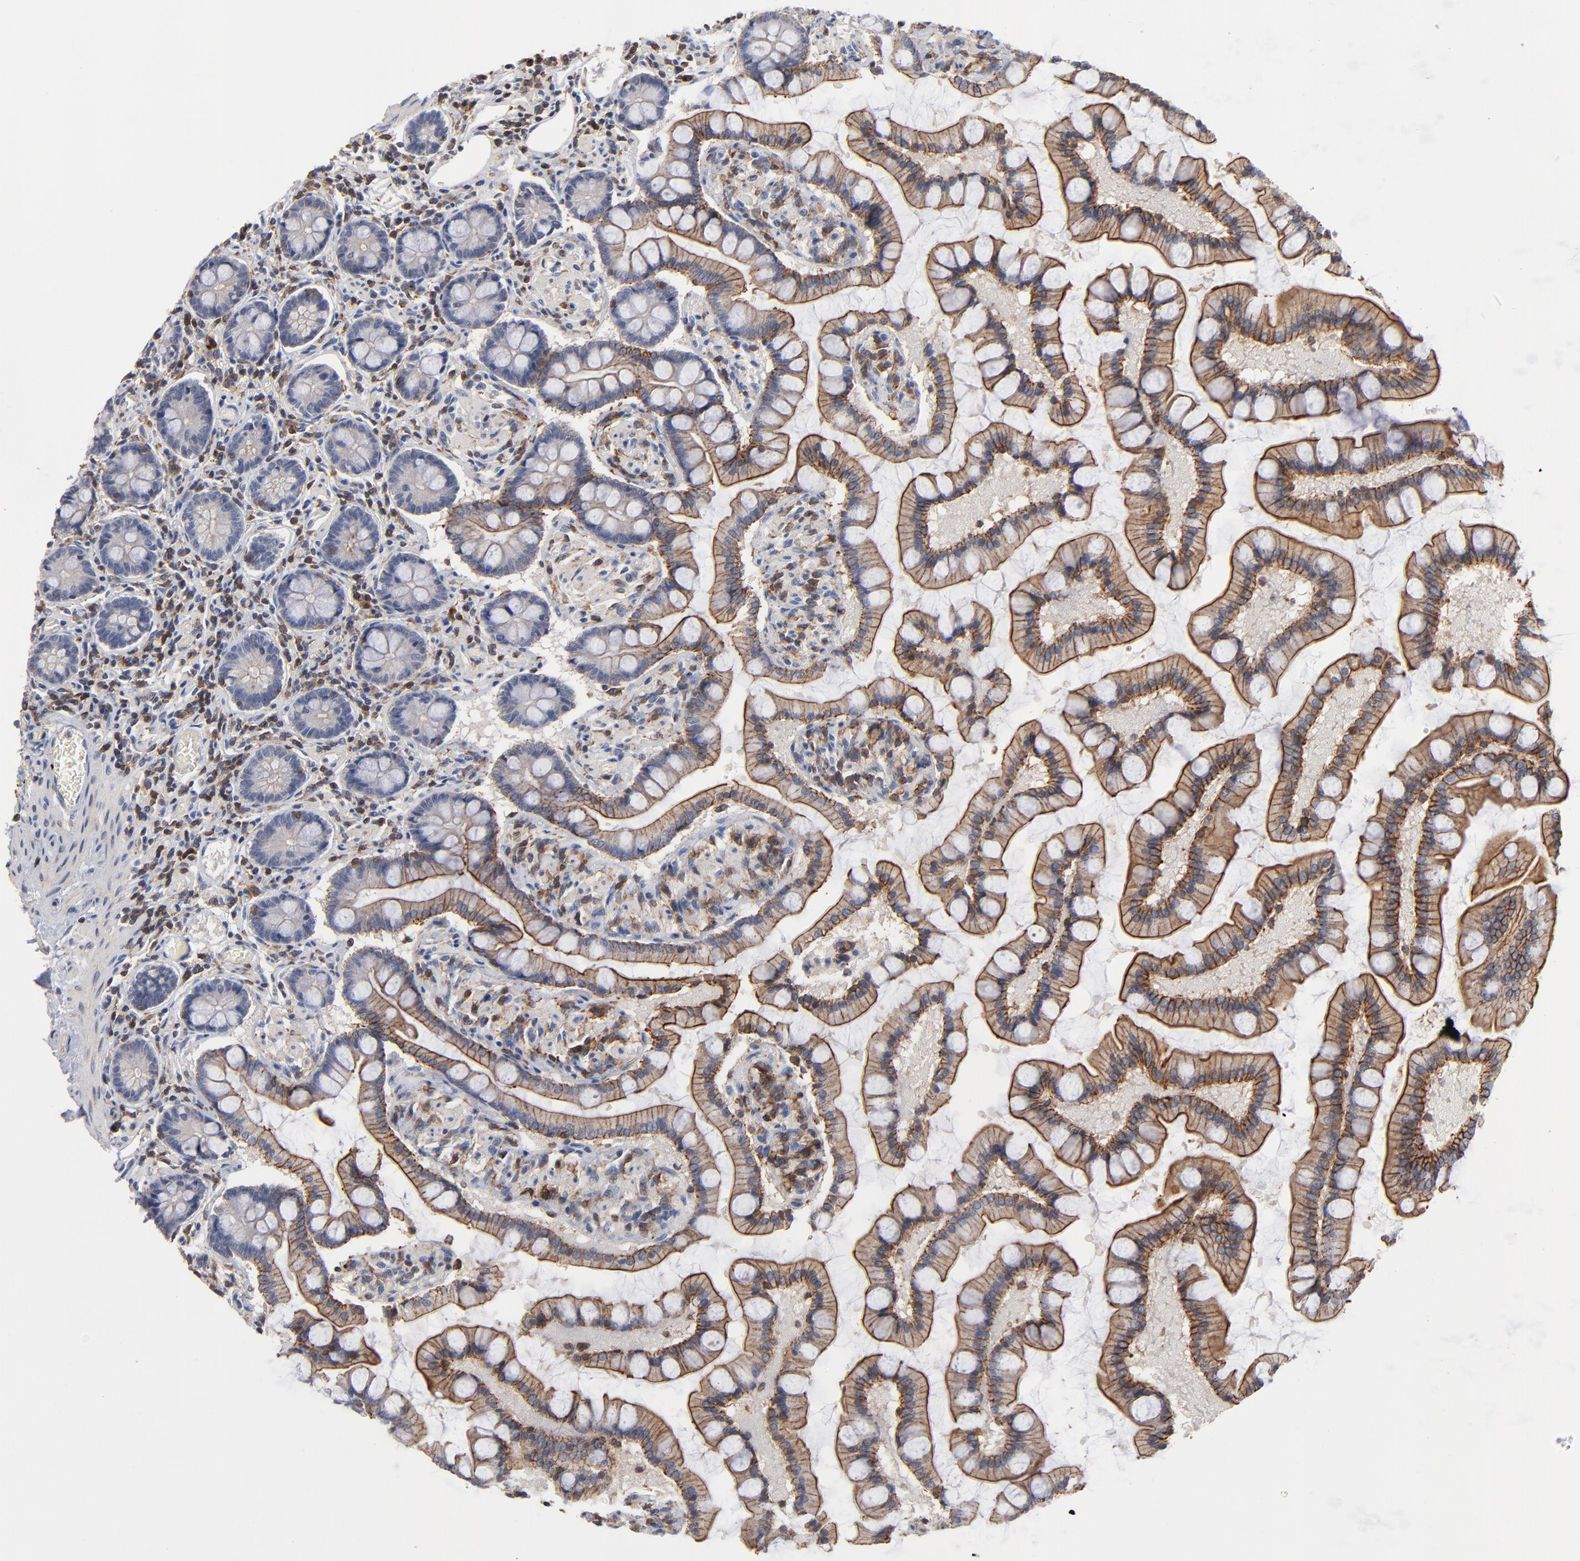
{"staining": {"intensity": "strong", "quantity": ">75%", "location": "cytoplasmic/membranous"}, "tissue": "small intestine", "cell_type": "Glandular cells", "image_type": "normal", "snomed": [{"axis": "morphology", "description": "Normal tissue, NOS"}, {"axis": "topography", "description": "Small intestine"}], "caption": "About >75% of glandular cells in normal human small intestine demonstrate strong cytoplasmic/membranous protein expression as visualized by brown immunohistochemical staining.", "gene": "PDLIM2", "patient": {"sex": "male", "age": 41}}